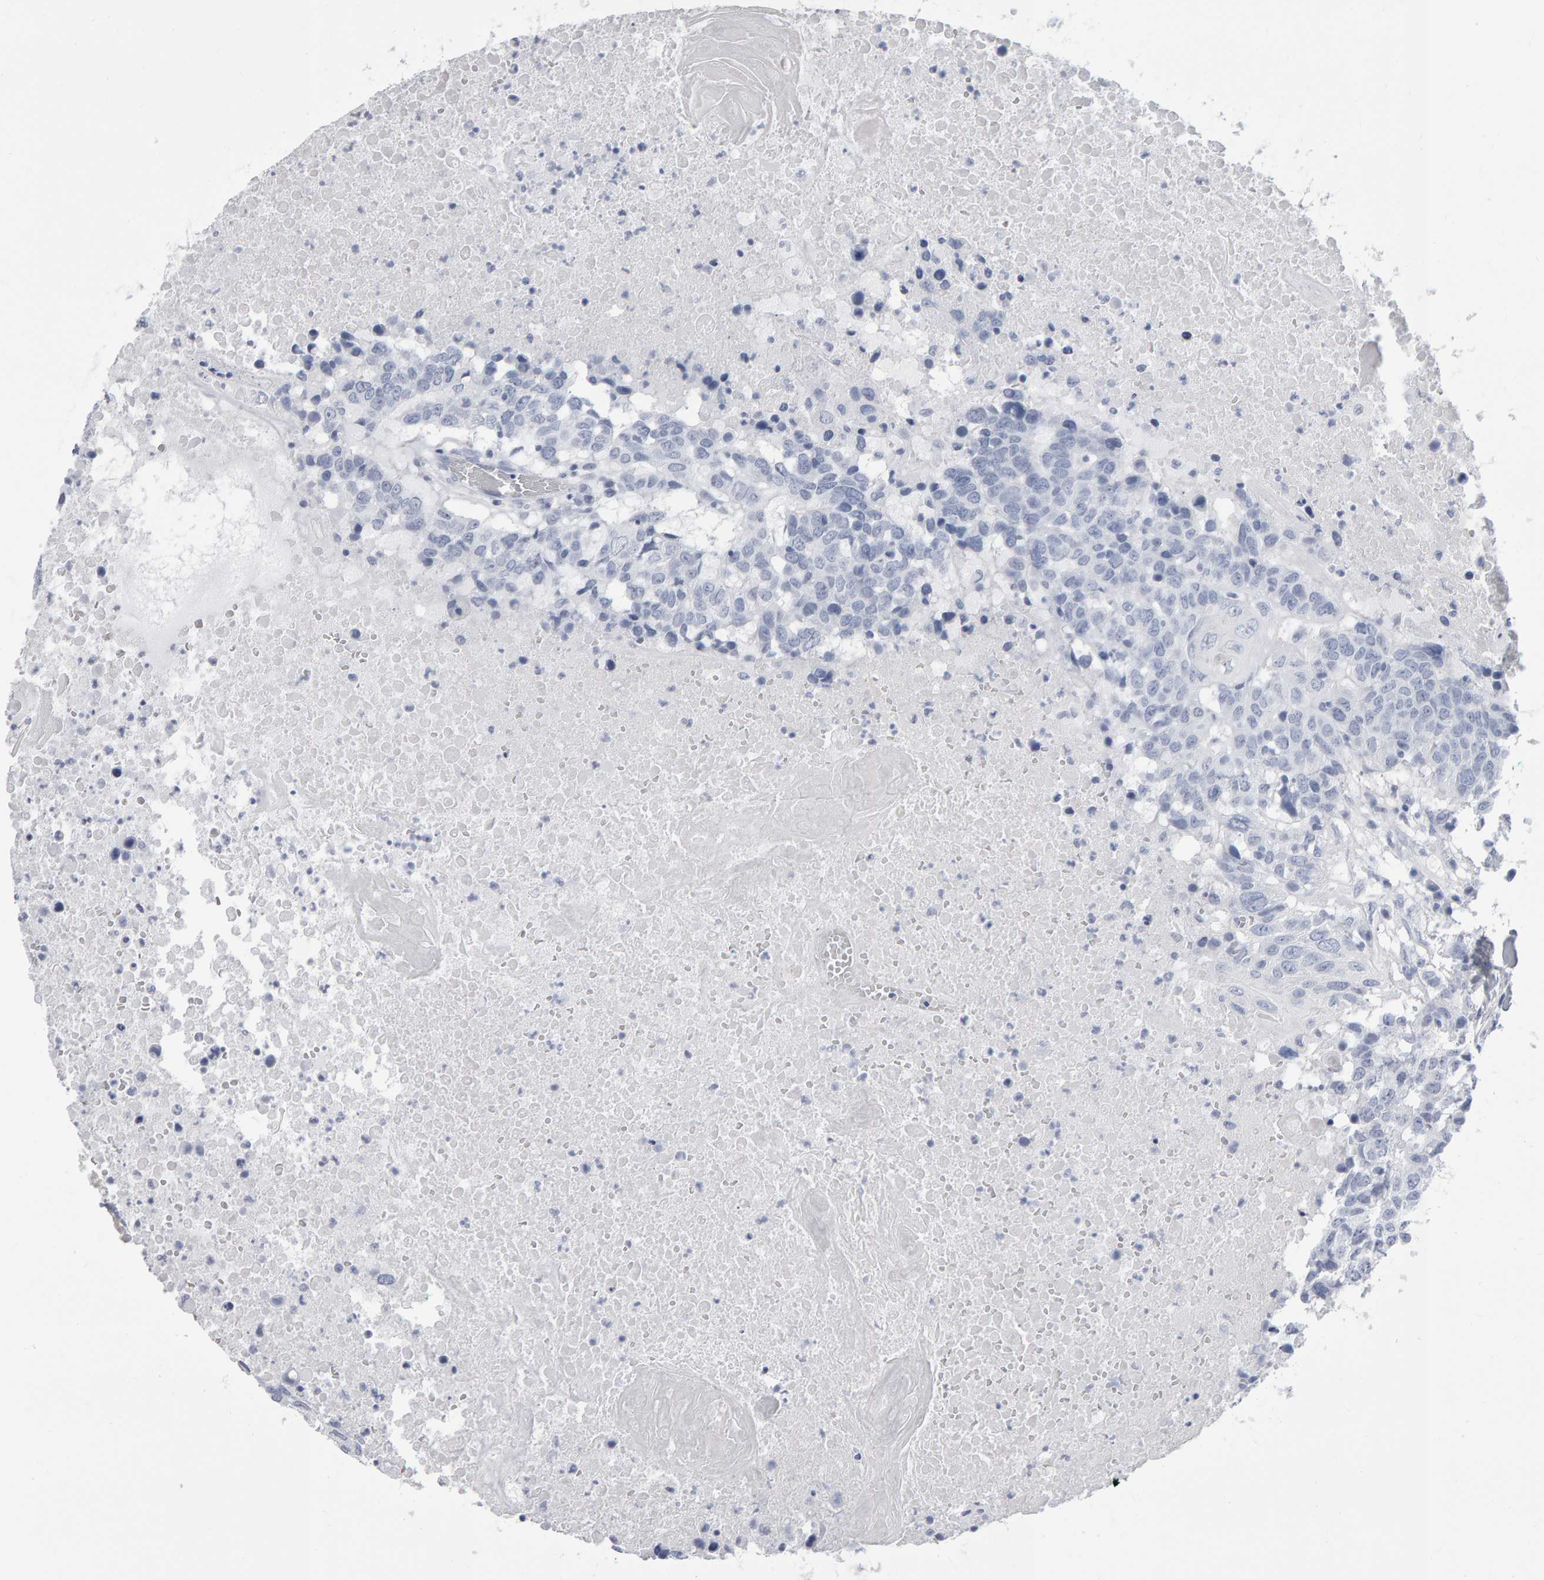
{"staining": {"intensity": "negative", "quantity": "none", "location": "none"}, "tissue": "head and neck cancer", "cell_type": "Tumor cells", "image_type": "cancer", "snomed": [{"axis": "morphology", "description": "Squamous cell carcinoma, NOS"}, {"axis": "topography", "description": "Head-Neck"}], "caption": "An image of human head and neck squamous cell carcinoma is negative for staining in tumor cells.", "gene": "NCDN", "patient": {"sex": "male", "age": 66}}